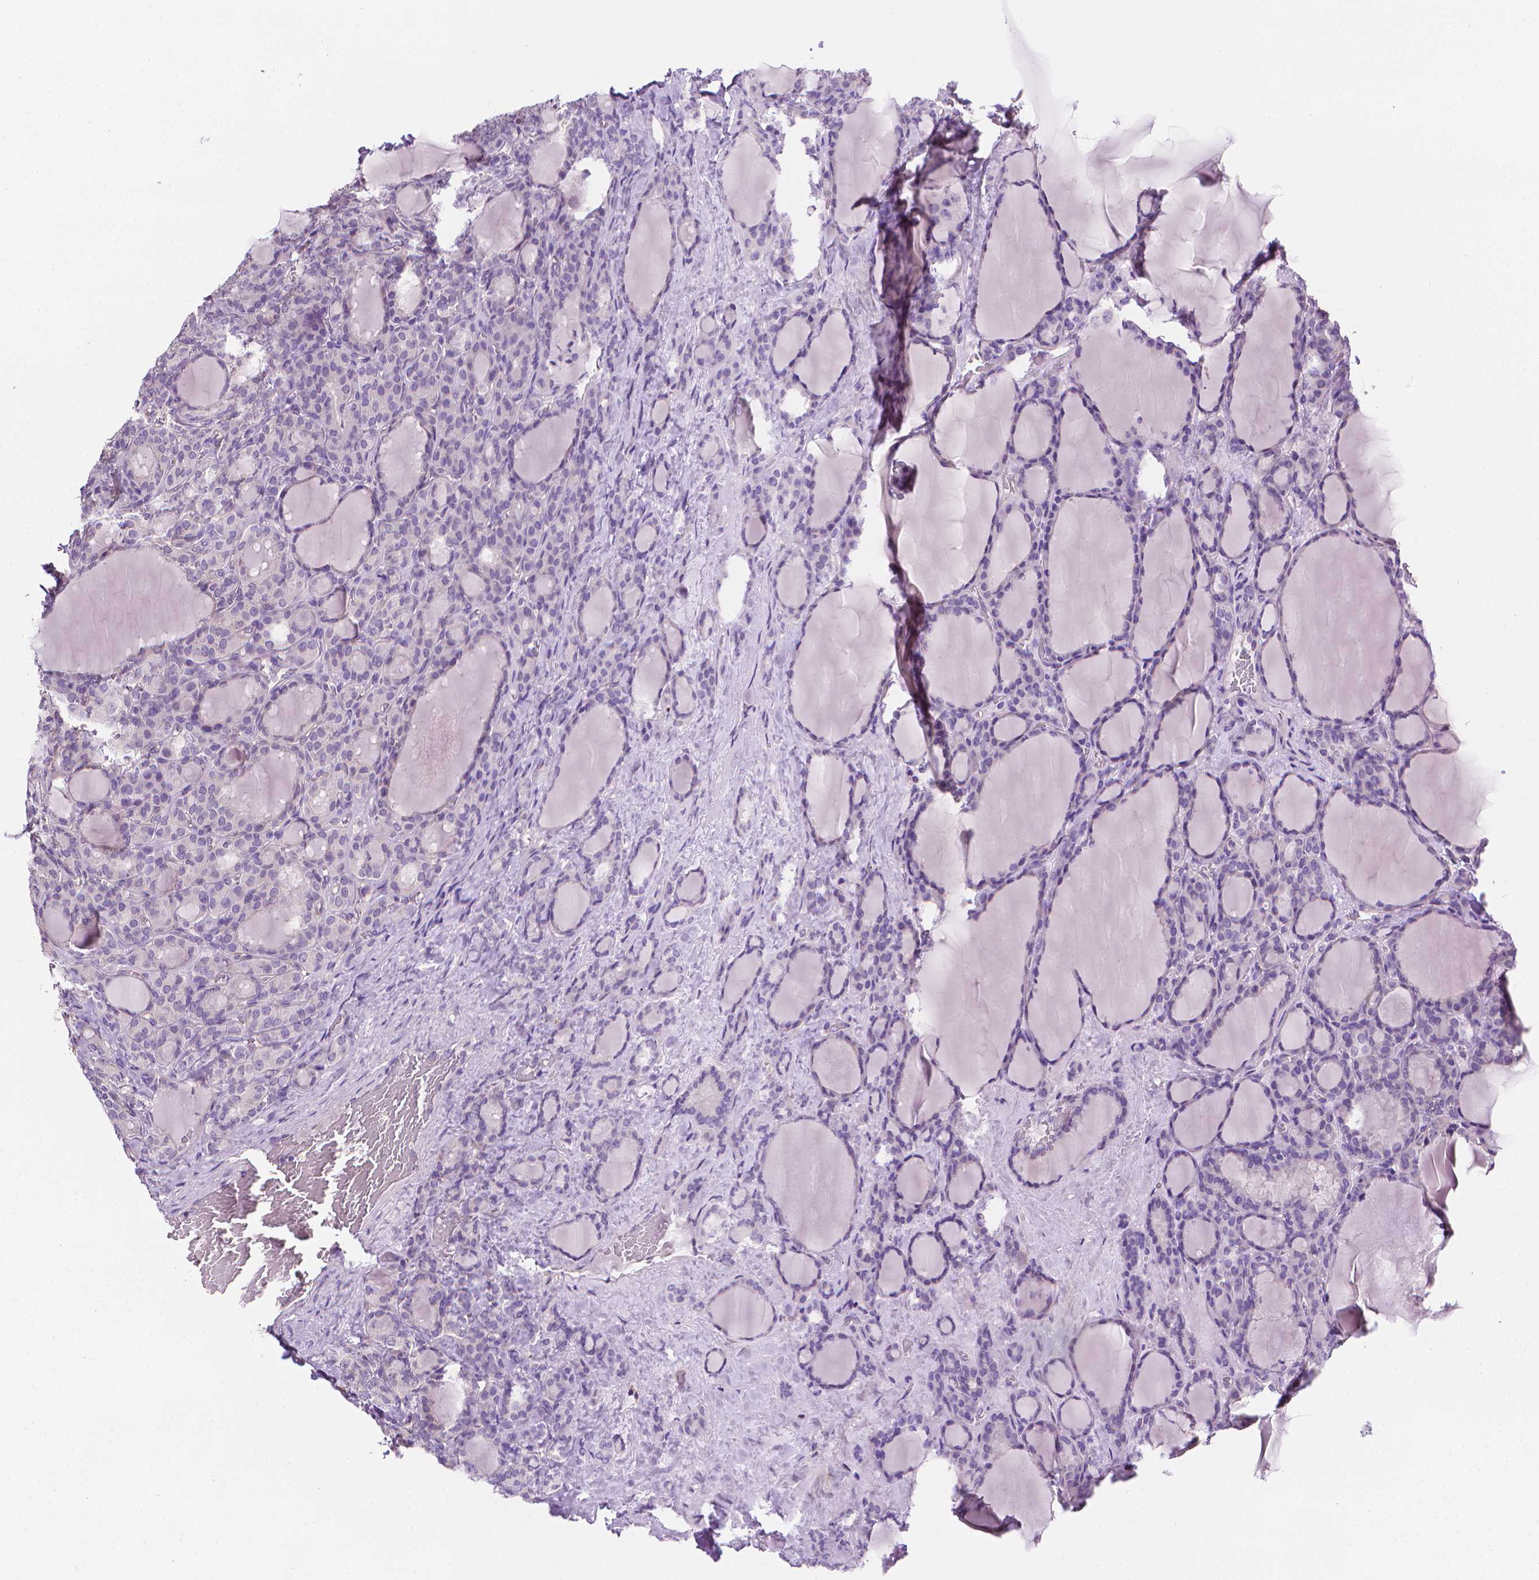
{"staining": {"intensity": "negative", "quantity": "none", "location": "none"}, "tissue": "thyroid cancer", "cell_type": "Tumor cells", "image_type": "cancer", "snomed": [{"axis": "morphology", "description": "Normal tissue, NOS"}, {"axis": "morphology", "description": "Follicular adenoma carcinoma, NOS"}, {"axis": "topography", "description": "Thyroid gland"}], "caption": "A histopathology image of human thyroid cancer is negative for staining in tumor cells.", "gene": "FASN", "patient": {"sex": "female", "age": 31}}